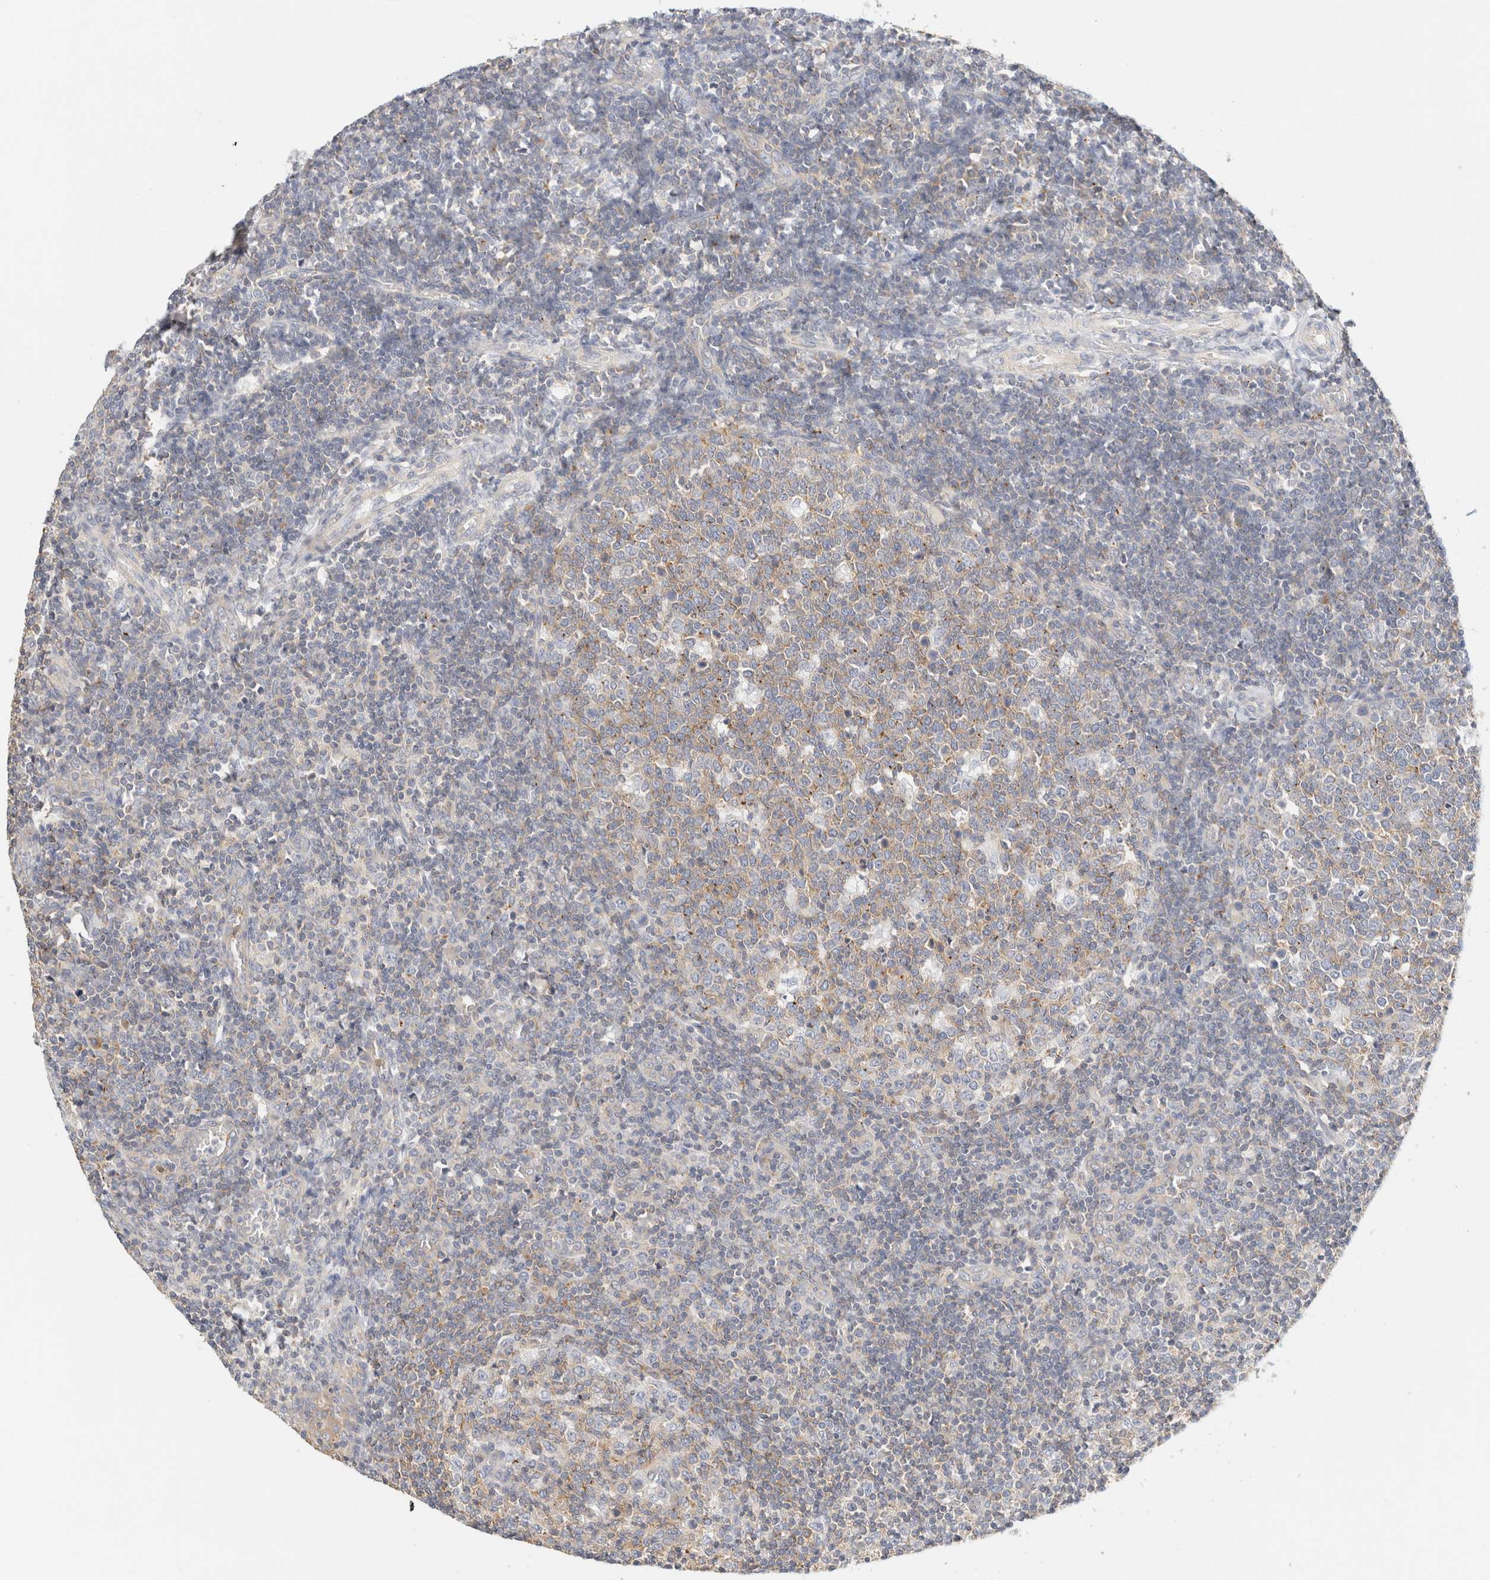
{"staining": {"intensity": "weak", "quantity": "25%-75%", "location": "cytoplasmic/membranous"}, "tissue": "tonsil", "cell_type": "Germinal center cells", "image_type": "normal", "snomed": [{"axis": "morphology", "description": "Normal tissue, NOS"}, {"axis": "topography", "description": "Tonsil"}], "caption": "Protein staining displays weak cytoplasmic/membranous expression in approximately 25%-75% of germinal center cells in benign tonsil.", "gene": "SH3GLB2", "patient": {"sex": "female", "age": 19}}